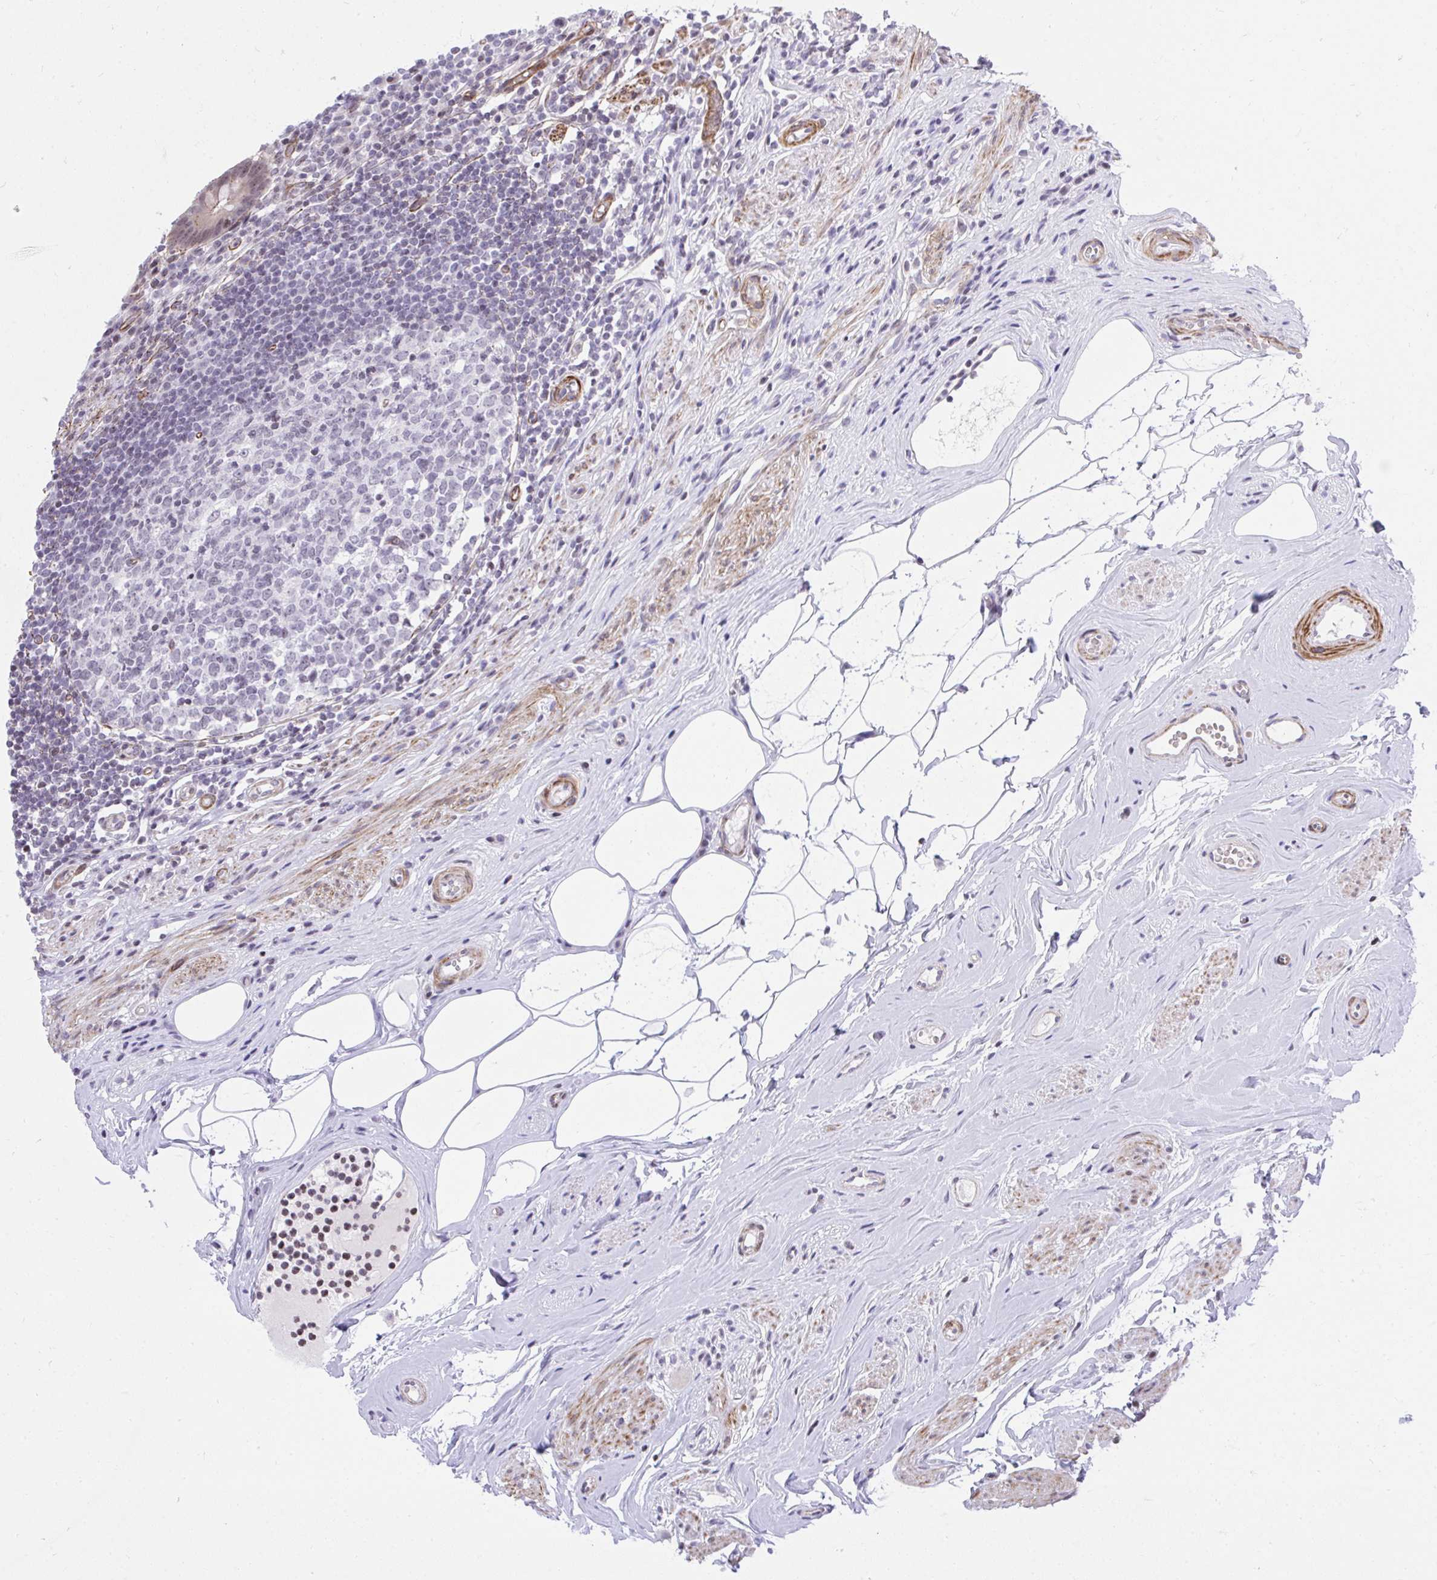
{"staining": {"intensity": "weak", "quantity": "<25%", "location": "nuclear"}, "tissue": "appendix", "cell_type": "Glandular cells", "image_type": "normal", "snomed": [{"axis": "morphology", "description": "Normal tissue, NOS"}, {"axis": "topography", "description": "Appendix"}], "caption": "Glandular cells show no significant protein staining in unremarkable appendix.", "gene": "KCNN4", "patient": {"sex": "female", "age": 56}}